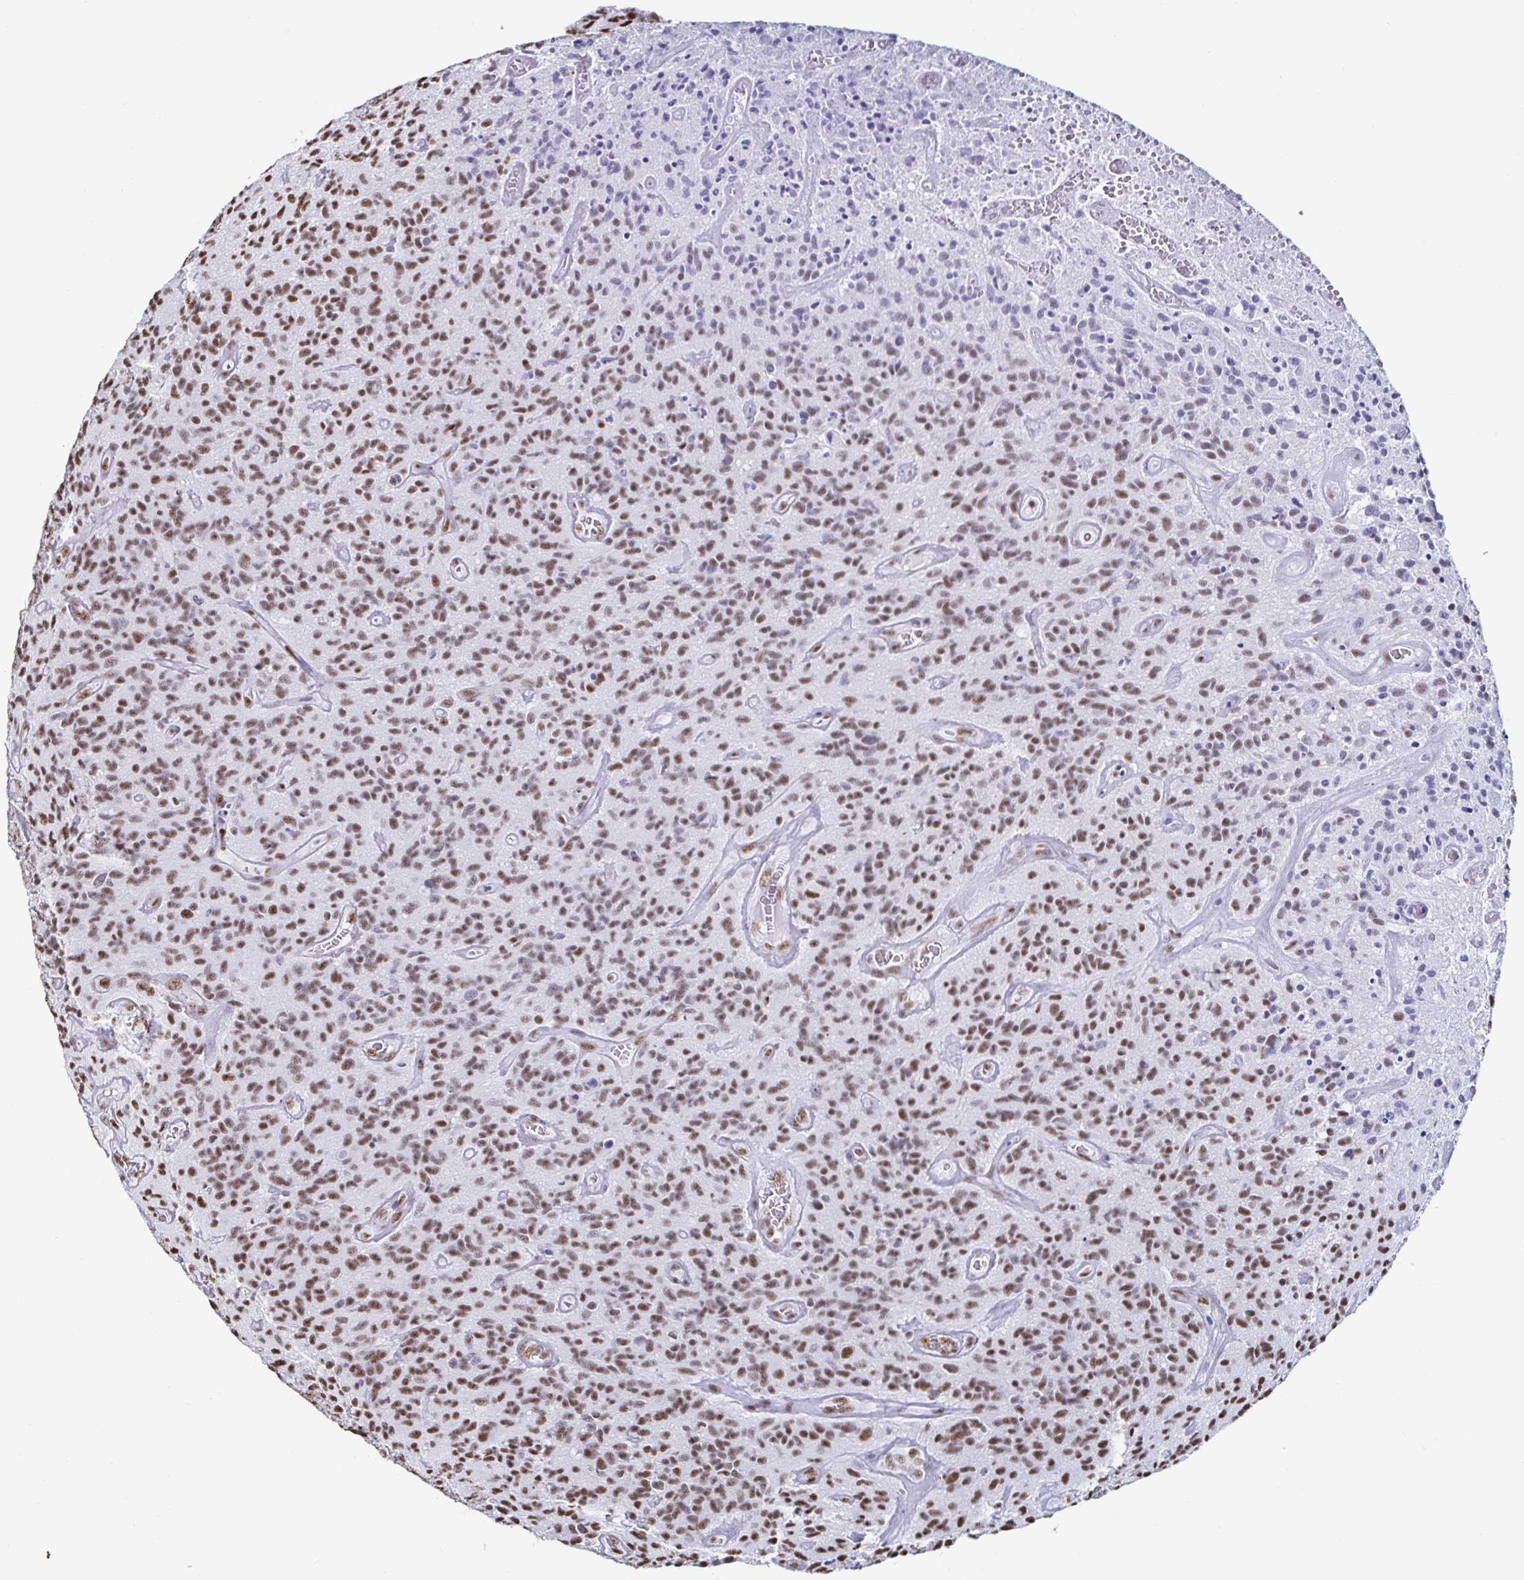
{"staining": {"intensity": "moderate", "quantity": "25%-75%", "location": "nuclear"}, "tissue": "glioma", "cell_type": "Tumor cells", "image_type": "cancer", "snomed": [{"axis": "morphology", "description": "Glioma, malignant, High grade"}, {"axis": "topography", "description": "Brain"}], "caption": "Immunohistochemical staining of glioma exhibits moderate nuclear protein staining in approximately 25%-75% of tumor cells. Nuclei are stained in blue.", "gene": "DDX39B", "patient": {"sex": "male", "age": 76}}